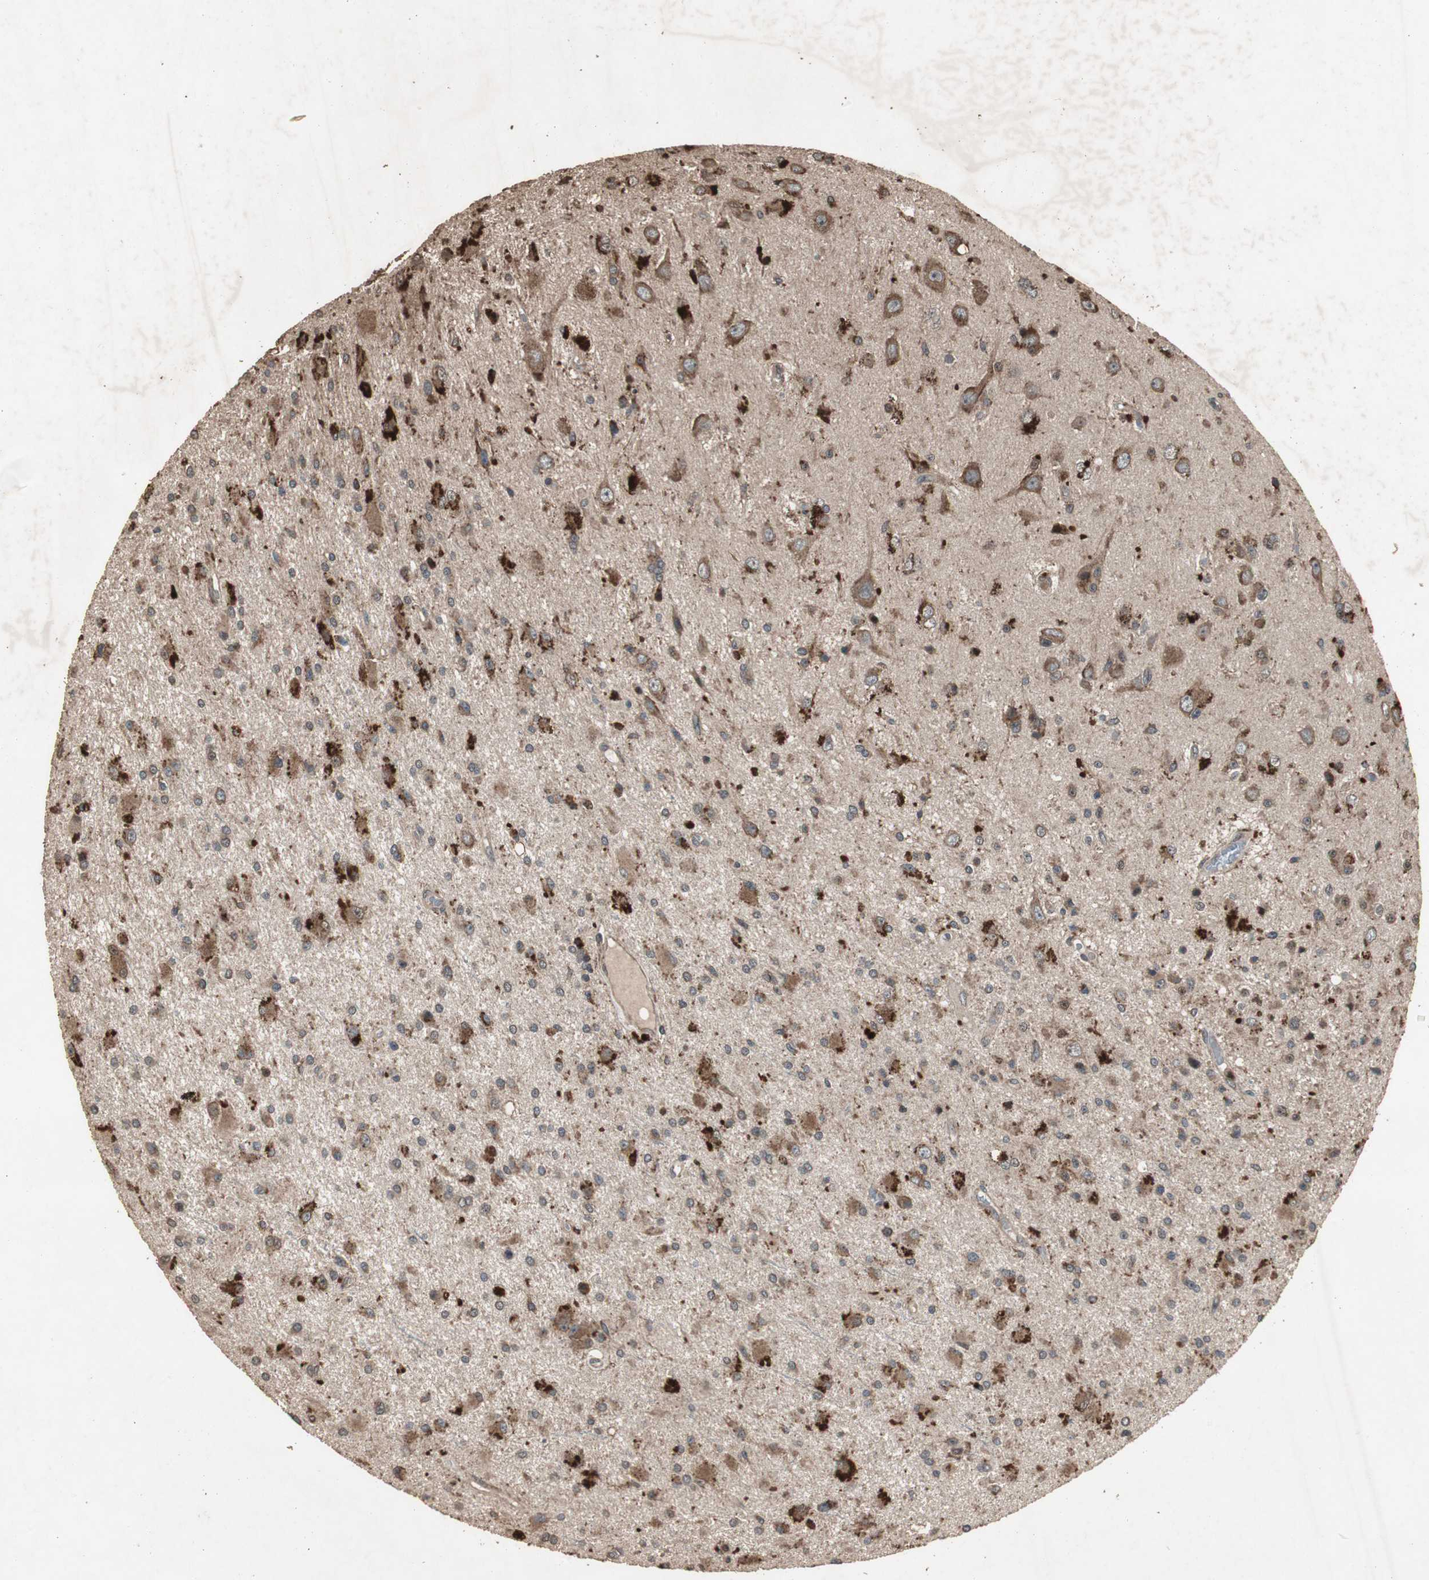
{"staining": {"intensity": "strong", "quantity": "<25%", "location": "cytoplasmic/membranous"}, "tissue": "glioma", "cell_type": "Tumor cells", "image_type": "cancer", "snomed": [{"axis": "morphology", "description": "Glioma, malignant, Low grade"}, {"axis": "topography", "description": "Brain"}], "caption": "Brown immunohistochemical staining in glioma reveals strong cytoplasmic/membranous staining in approximately <25% of tumor cells.", "gene": "LAMTOR5", "patient": {"sex": "male", "age": 58}}